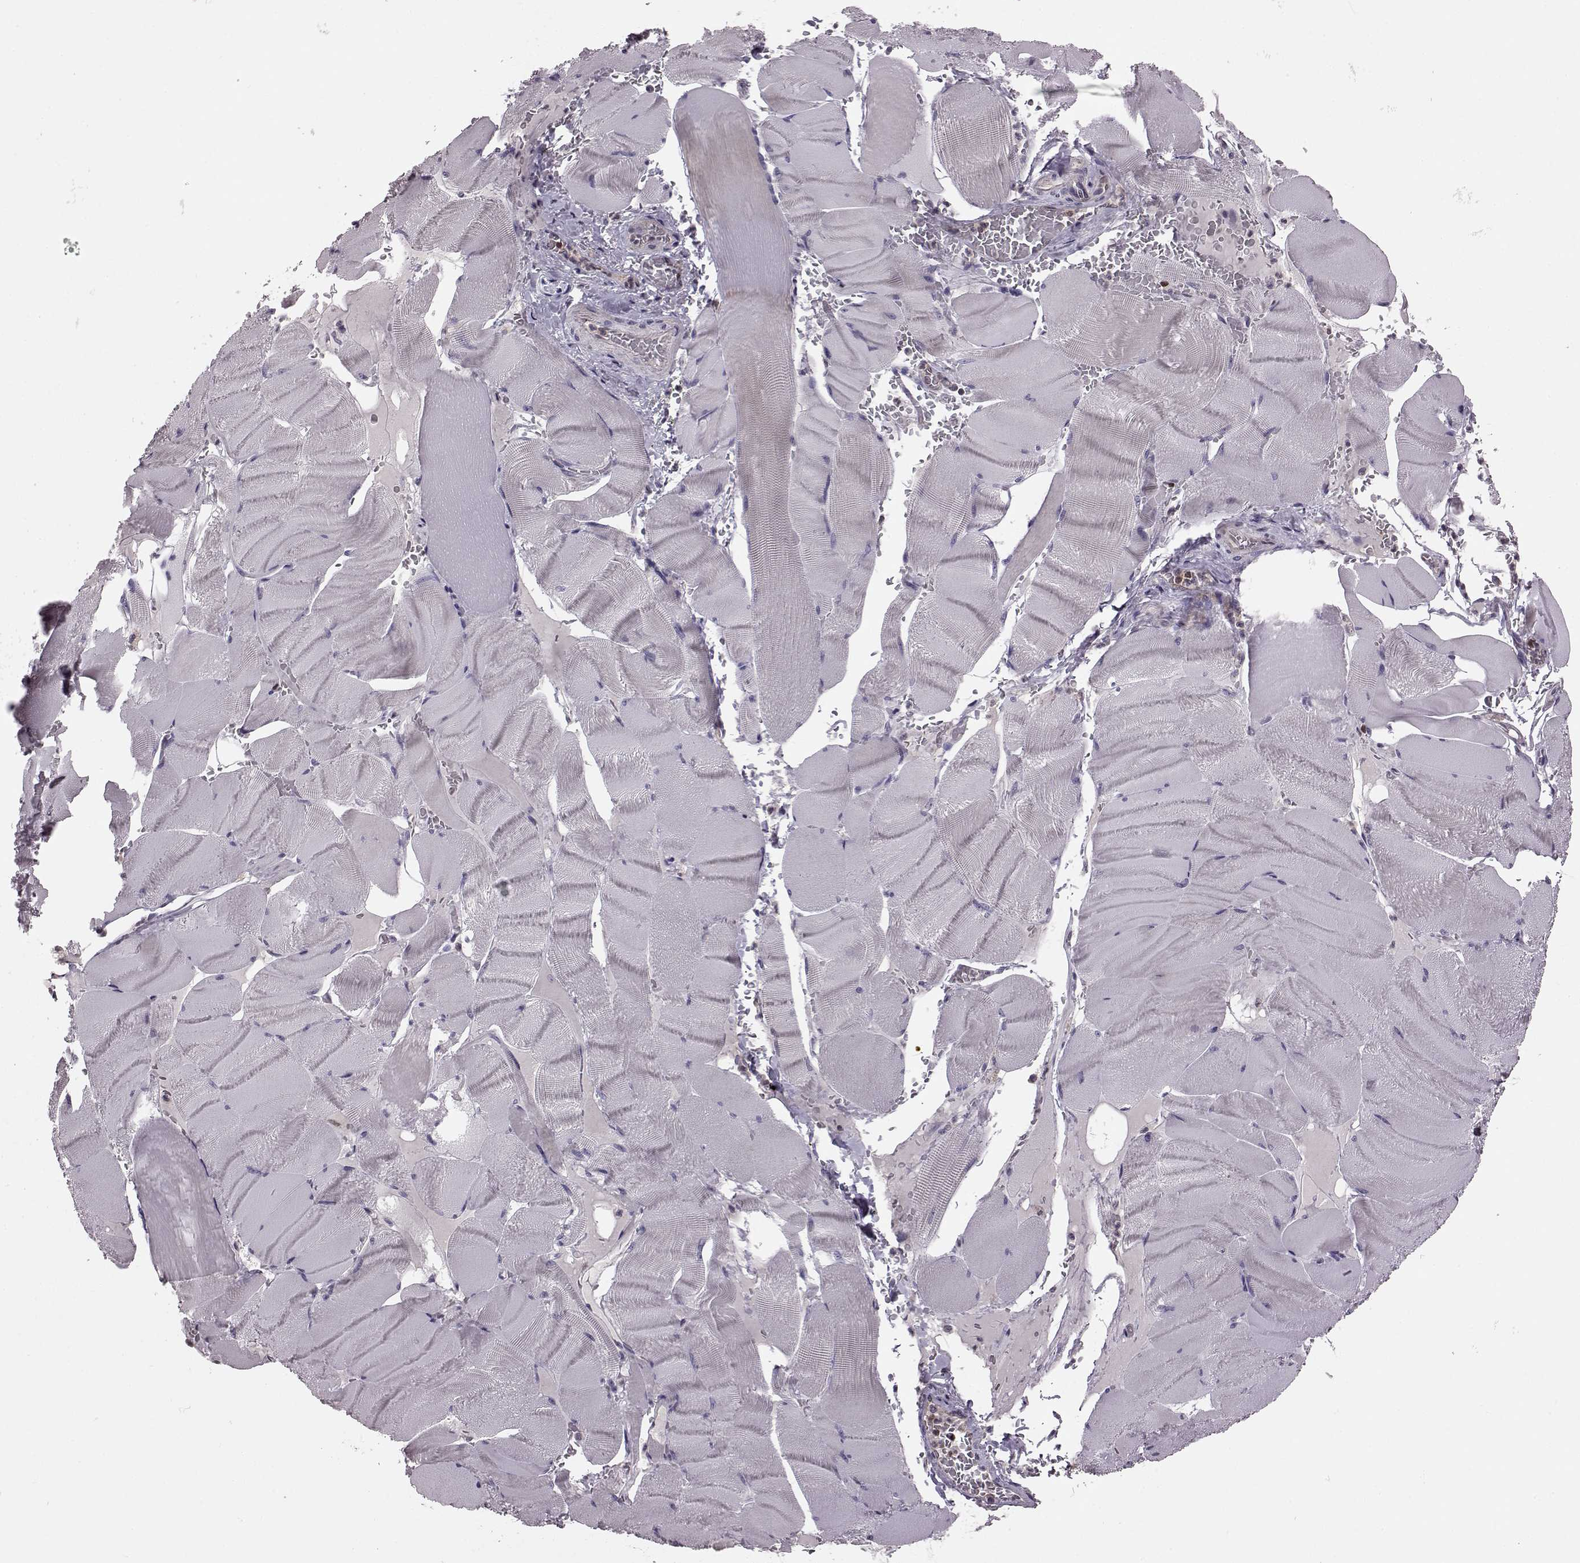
{"staining": {"intensity": "negative", "quantity": "none", "location": "none"}, "tissue": "skeletal muscle", "cell_type": "Myocytes", "image_type": "normal", "snomed": [{"axis": "morphology", "description": "Normal tissue, NOS"}, {"axis": "topography", "description": "Skeletal muscle"}], "caption": "This is an immunohistochemistry histopathology image of benign human skeletal muscle. There is no staining in myocytes.", "gene": "CDC42SE1", "patient": {"sex": "male", "age": 56}}